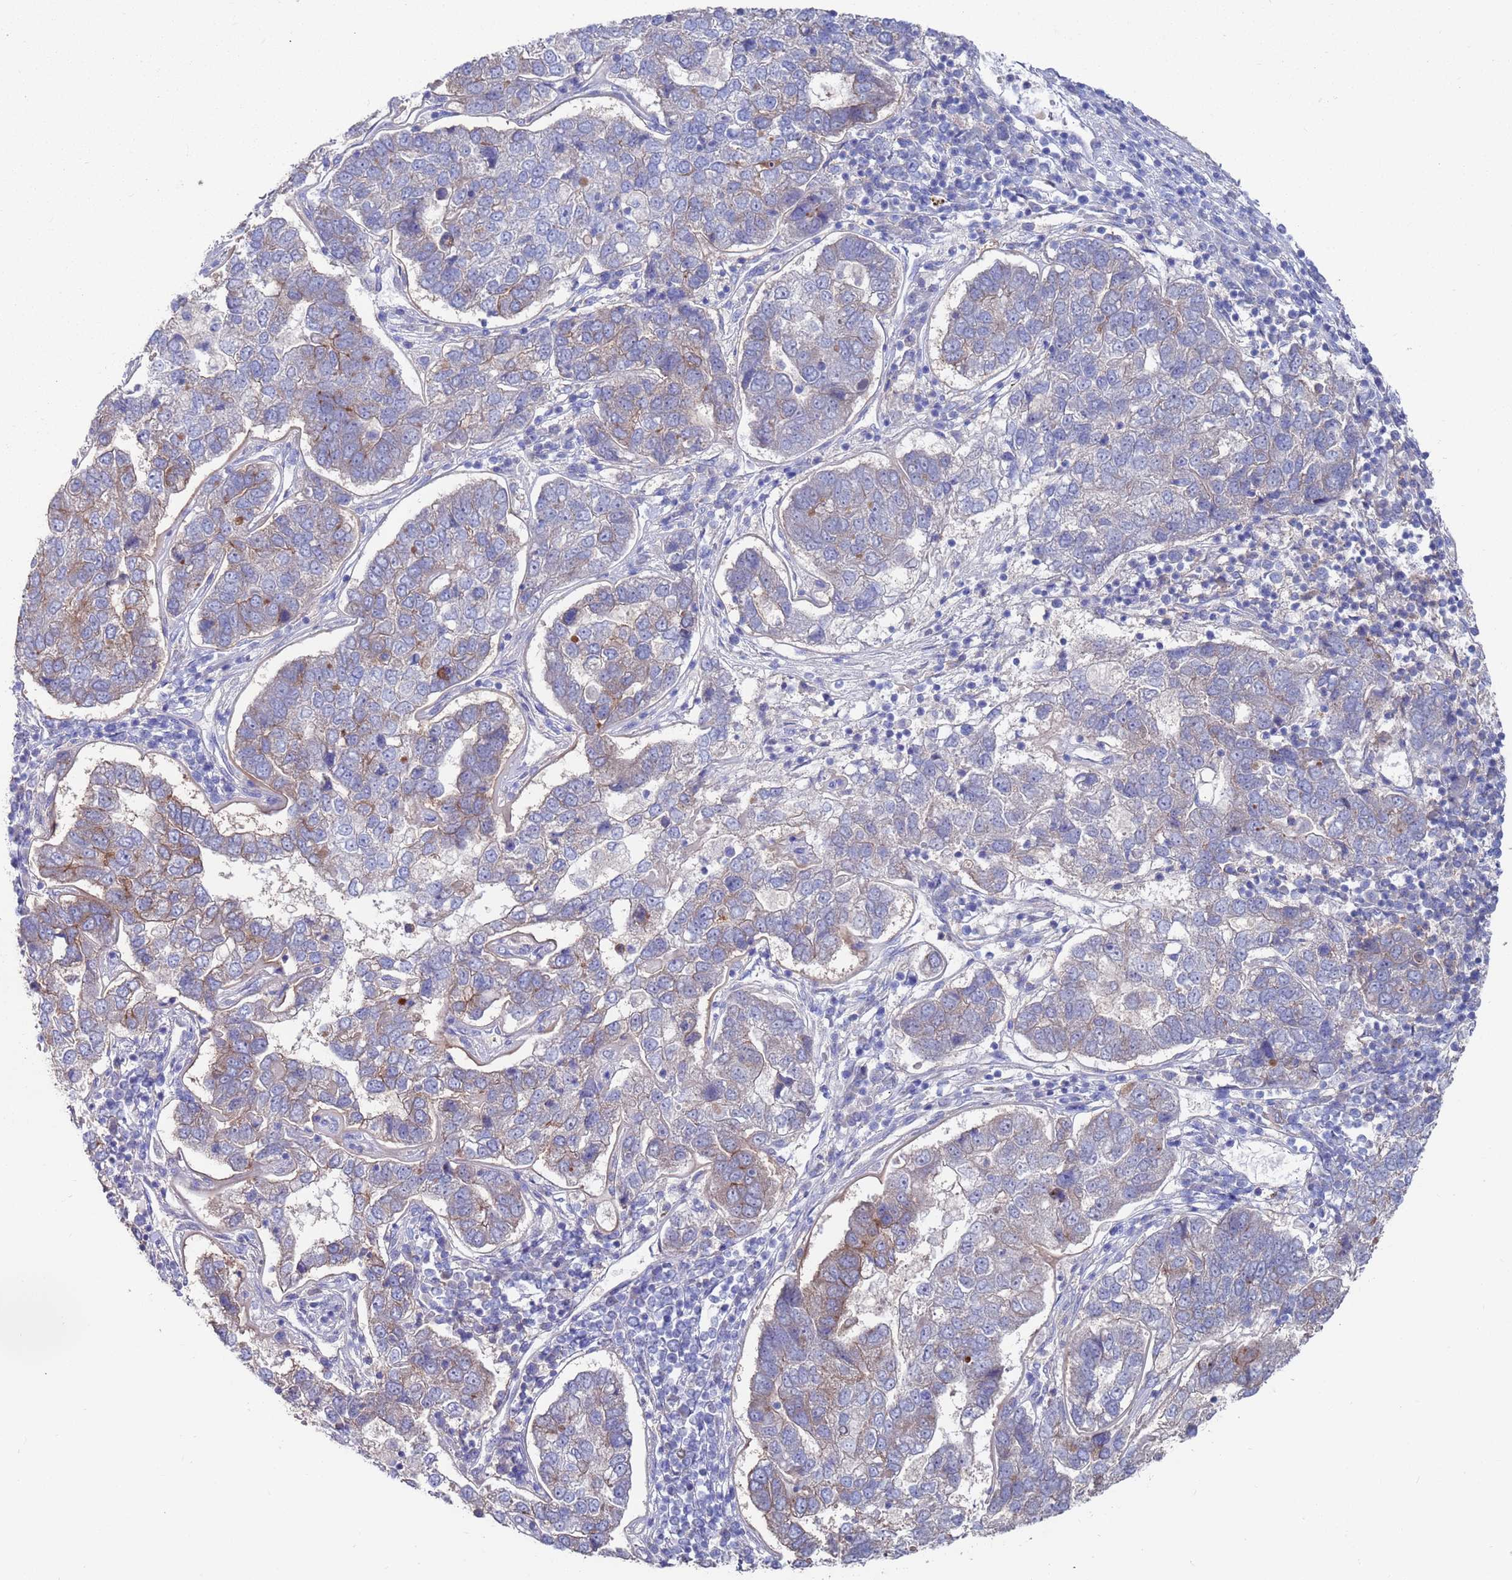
{"staining": {"intensity": "moderate", "quantity": "<25%", "location": "cytoplasmic/membranous"}, "tissue": "pancreatic cancer", "cell_type": "Tumor cells", "image_type": "cancer", "snomed": [{"axis": "morphology", "description": "Adenocarcinoma, NOS"}, {"axis": "topography", "description": "Pancreas"}], "caption": "Pancreatic cancer (adenocarcinoma) stained with DAB (3,3'-diaminobenzidine) IHC demonstrates low levels of moderate cytoplasmic/membranous positivity in approximately <25% of tumor cells.", "gene": "KRTCAP3", "patient": {"sex": "female", "age": 61}}